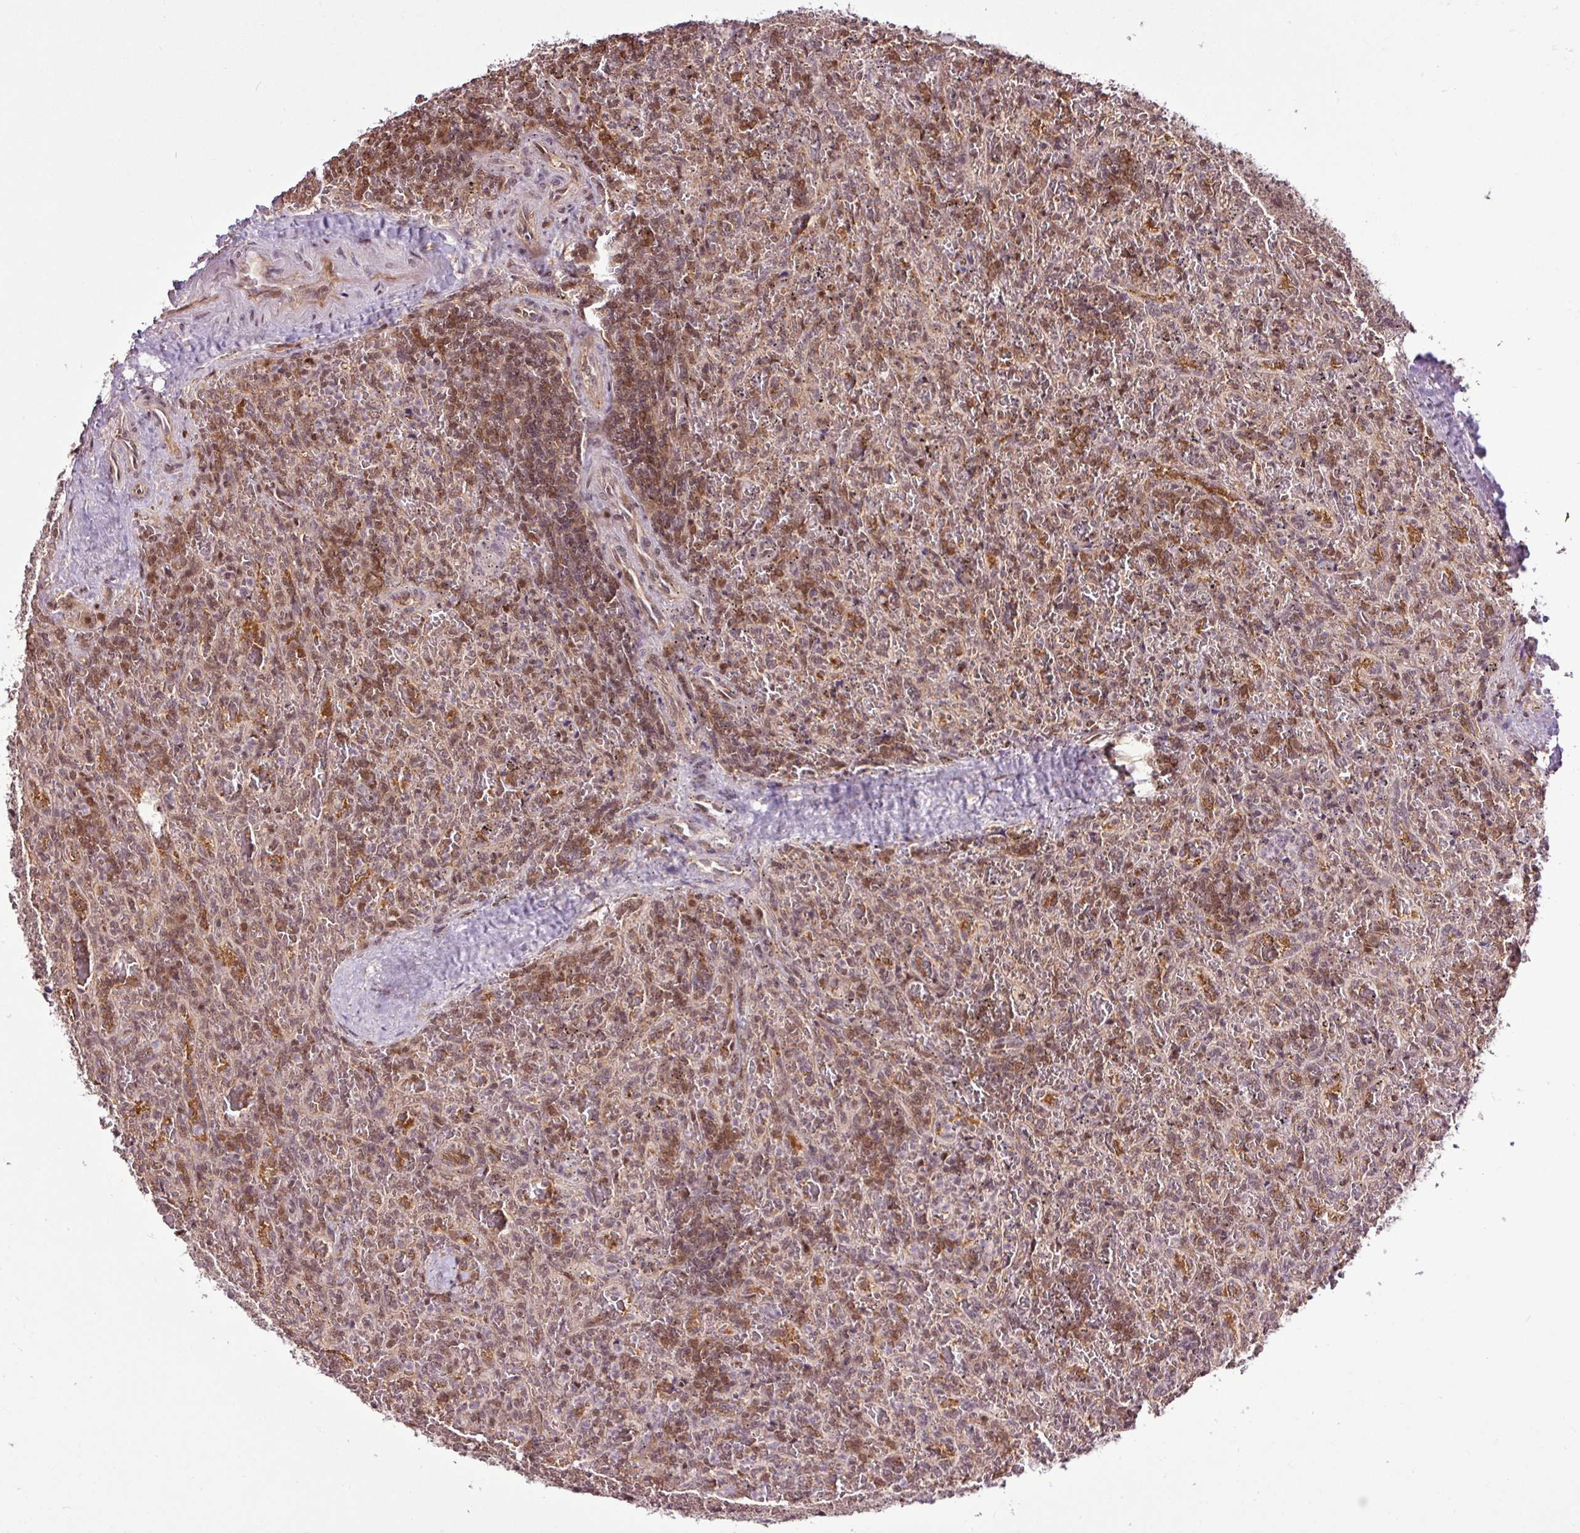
{"staining": {"intensity": "moderate", "quantity": ">75%", "location": "cytoplasmic/membranous,nuclear"}, "tissue": "lymphoma", "cell_type": "Tumor cells", "image_type": "cancer", "snomed": [{"axis": "morphology", "description": "Malignant lymphoma, non-Hodgkin's type, Low grade"}, {"axis": "topography", "description": "Spleen"}], "caption": "Low-grade malignant lymphoma, non-Hodgkin's type tissue demonstrates moderate cytoplasmic/membranous and nuclear positivity in approximately >75% of tumor cells", "gene": "ITPKC", "patient": {"sex": "female", "age": 64}}